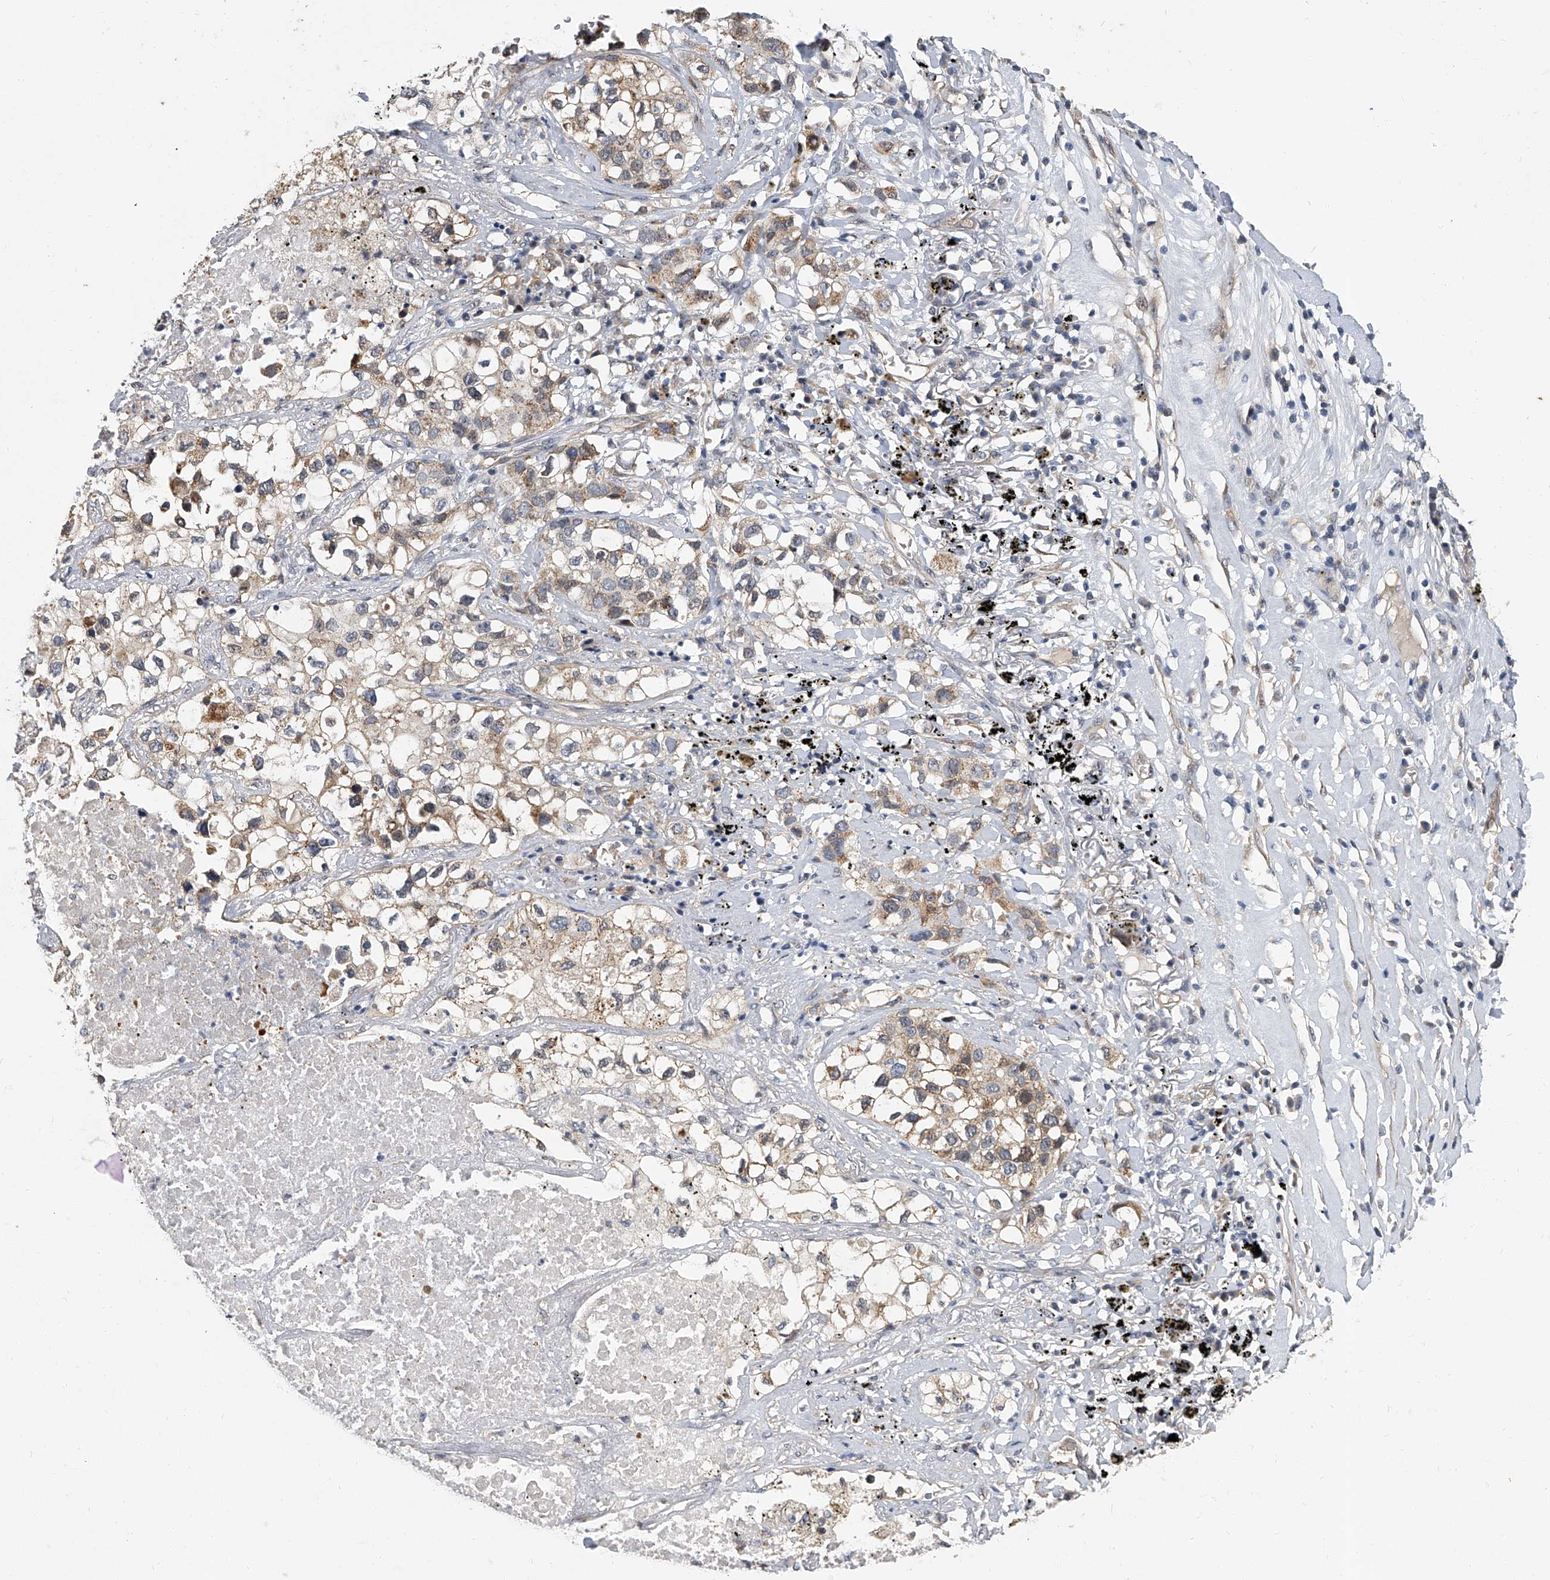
{"staining": {"intensity": "weak", "quantity": ">75%", "location": "cytoplasmic/membranous"}, "tissue": "lung cancer", "cell_type": "Tumor cells", "image_type": "cancer", "snomed": [{"axis": "morphology", "description": "Adenocarcinoma, NOS"}, {"axis": "topography", "description": "Lung"}], "caption": "Immunohistochemical staining of adenocarcinoma (lung) displays weak cytoplasmic/membranous protein staining in about >75% of tumor cells.", "gene": "CD200", "patient": {"sex": "male", "age": 63}}